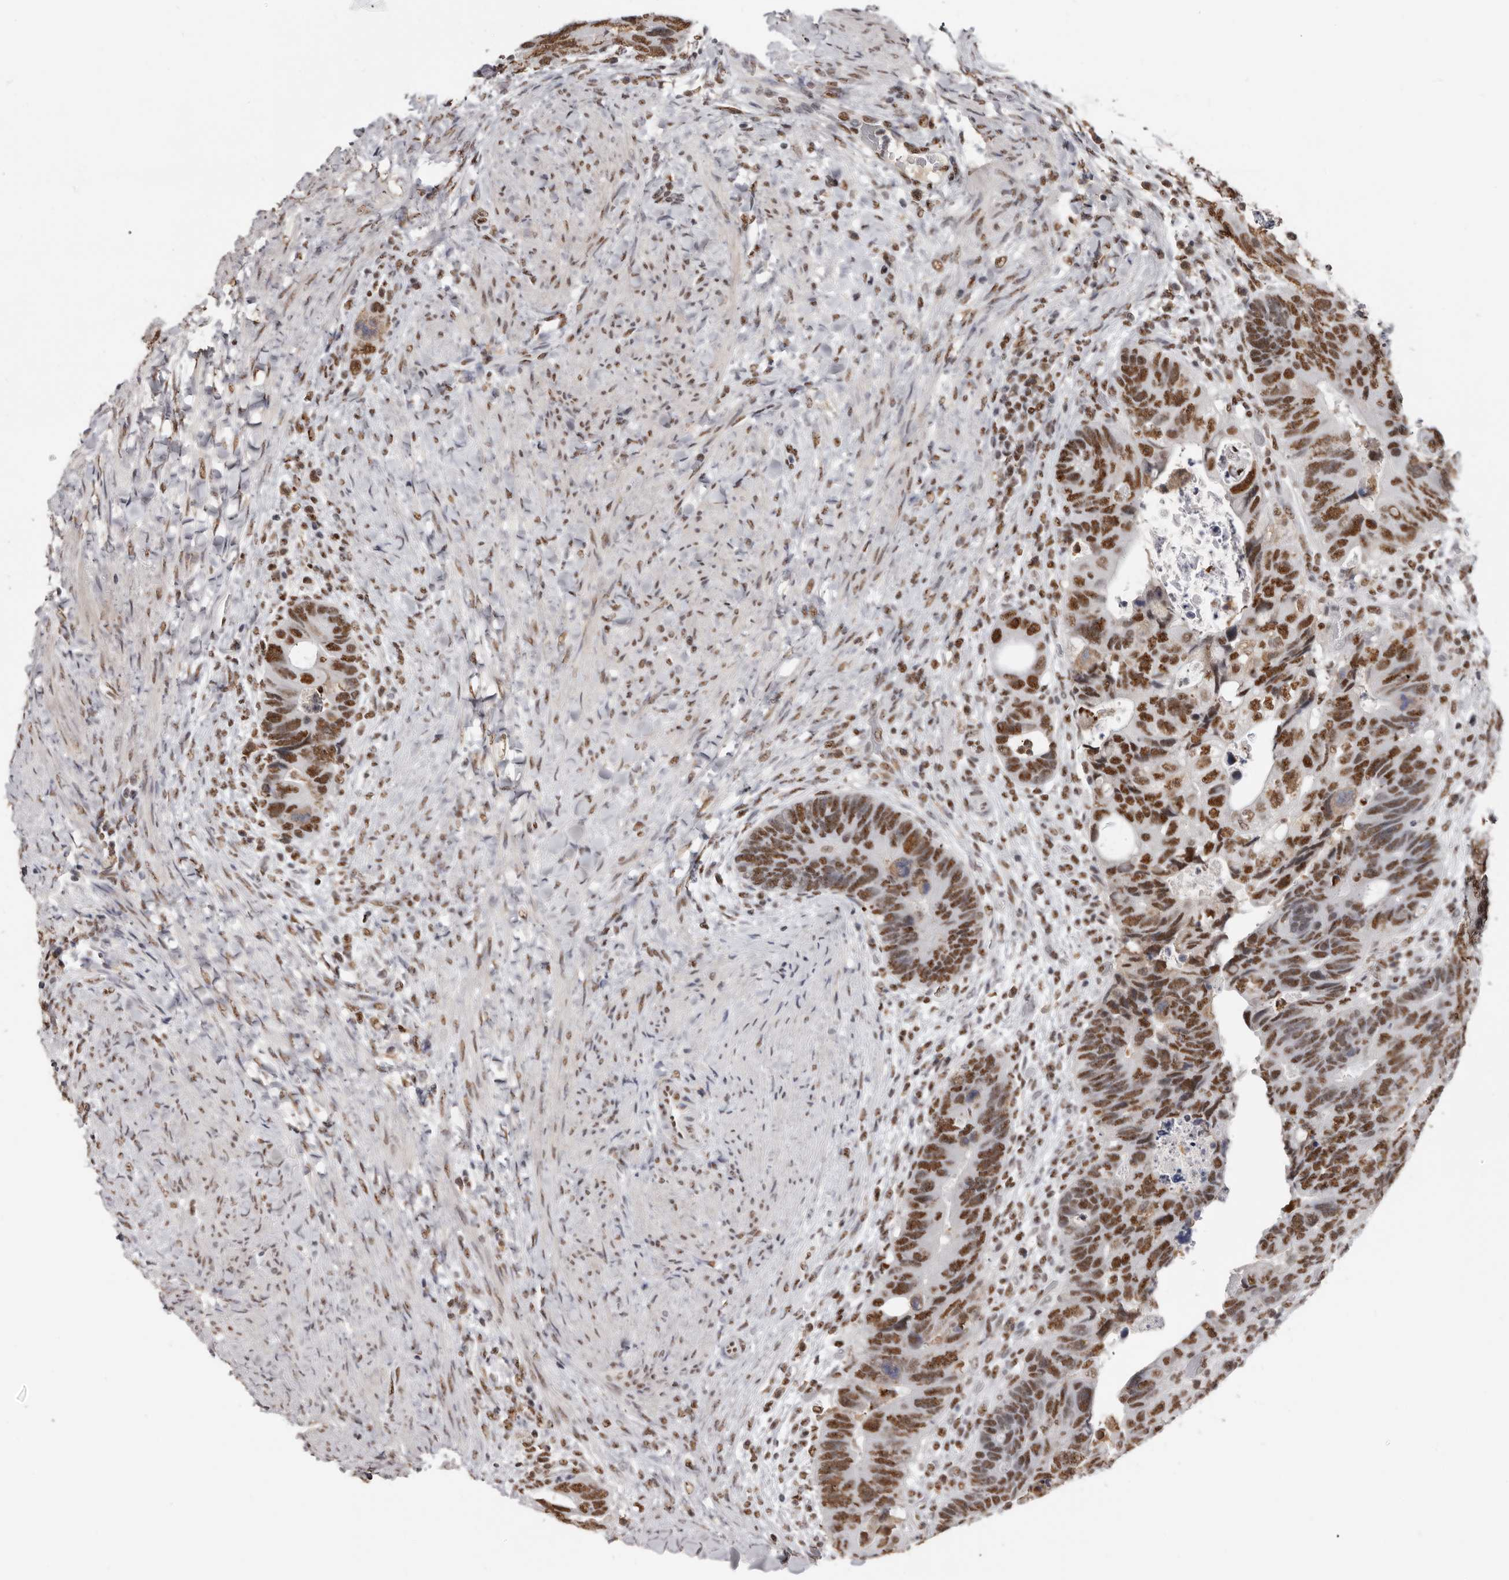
{"staining": {"intensity": "moderate", "quantity": ">75%", "location": "nuclear"}, "tissue": "colorectal cancer", "cell_type": "Tumor cells", "image_type": "cancer", "snomed": [{"axis": "morphology", "description": "Adenocarcinoma, NOS"}, {"axis": "topography", "description": "Rectum"}], "caption": "A histopathology image showing moderate nuclear staining in about >75% of tumor cells in colorectal cancer (adenocarcinoma), as visualized by brown immunohistochemical staining.", "gene": "SCAF4", "patient": {"sex": "male", "age": 59}}